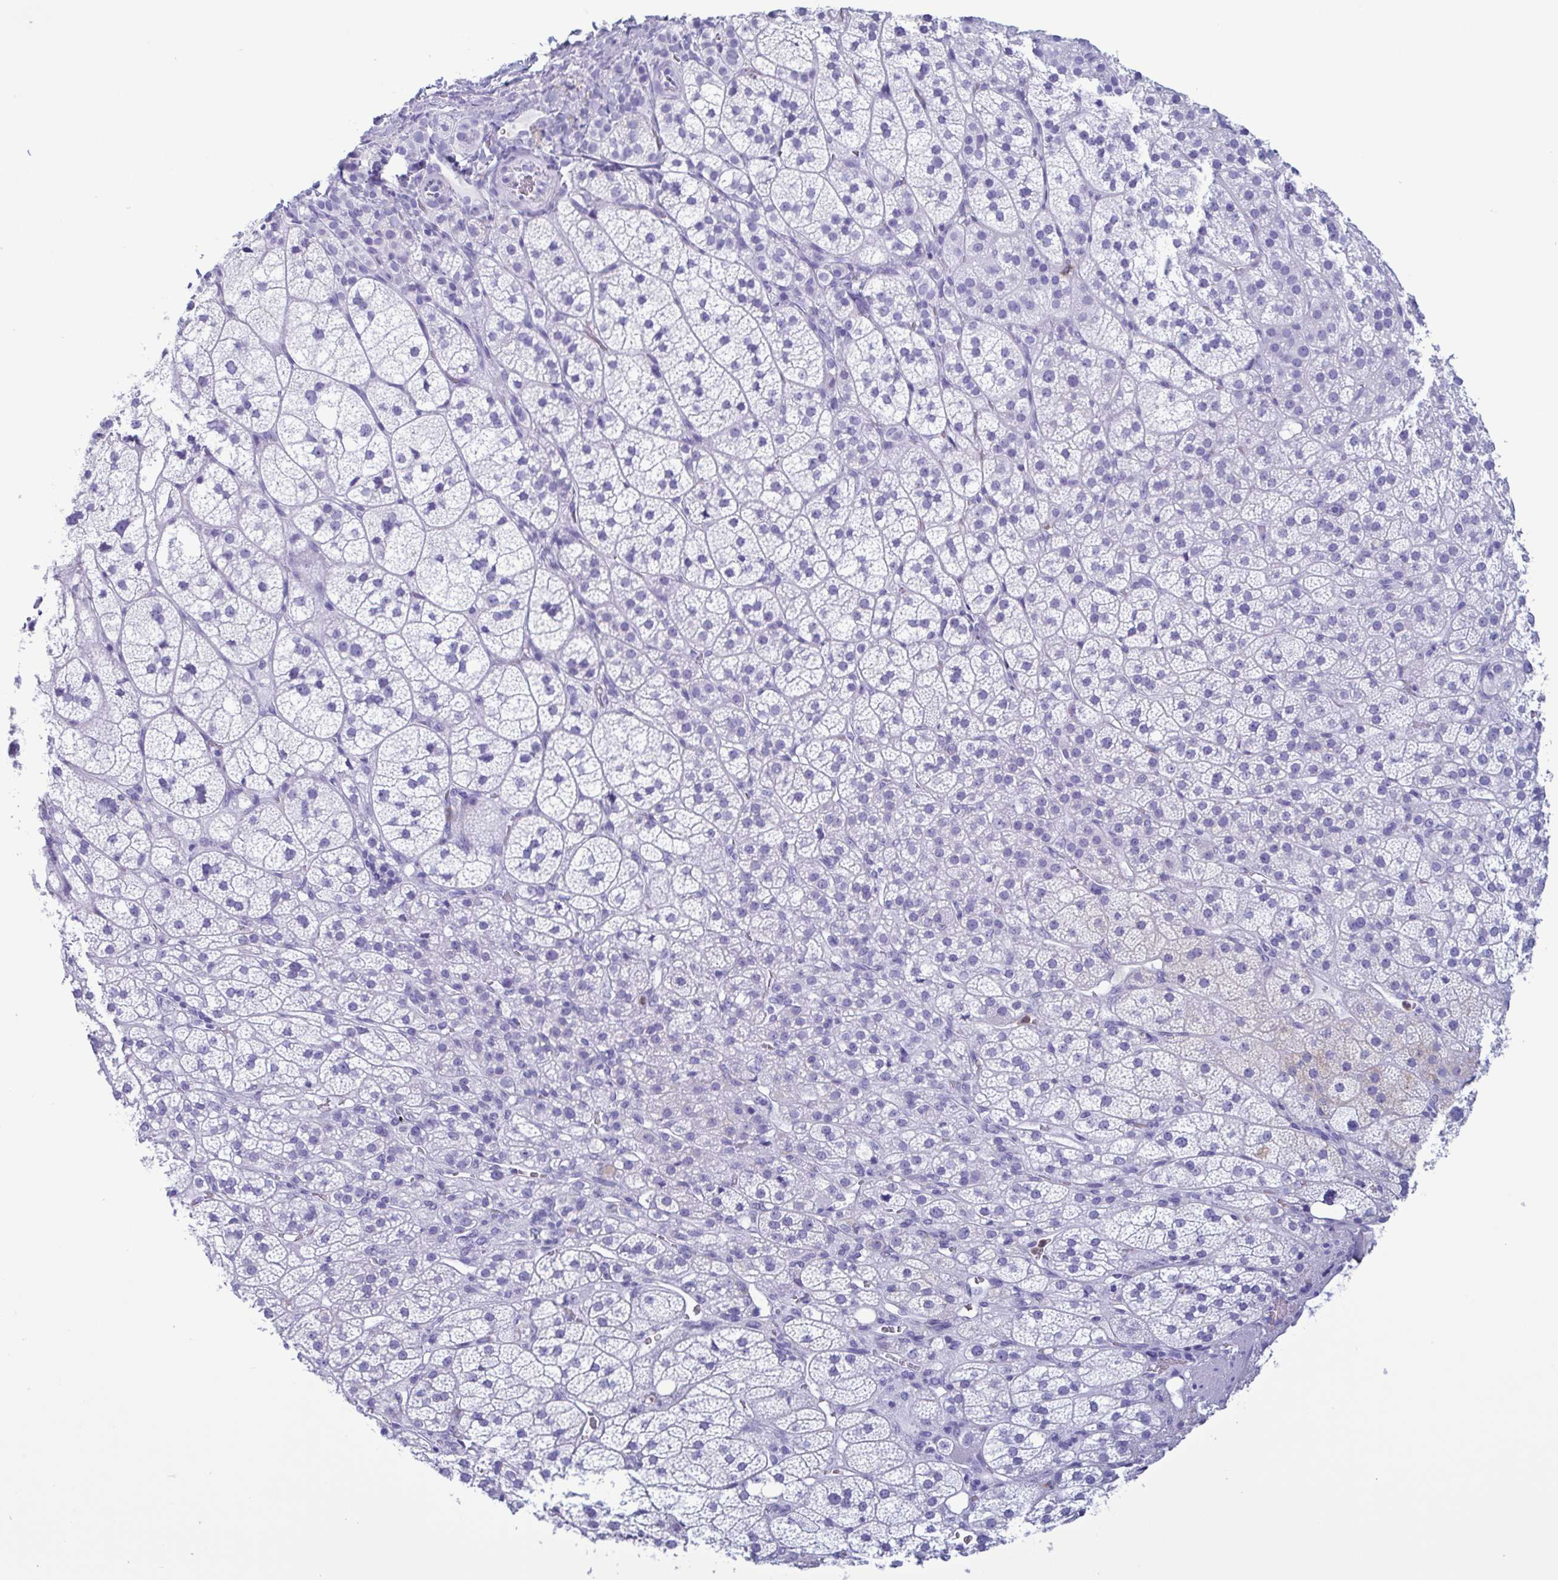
{"staining": {"intensity": "negative", "quantity": "none", "location": "none"}, "tissue": "adrenal gland", "cell_type": "Glandular cells", "image_type": "normal", "snomed": [{"axis": "morphology", "description": "Normal tissue, NOS"}, {"axis": "topography", "description": "Adrenal gland"}], "caption": "Immunohistochemistry of benign human adrenal gland reveals no staining in glandular cells.", "gene": "LTF", "patient": {"sex": "female", "age": 60}}